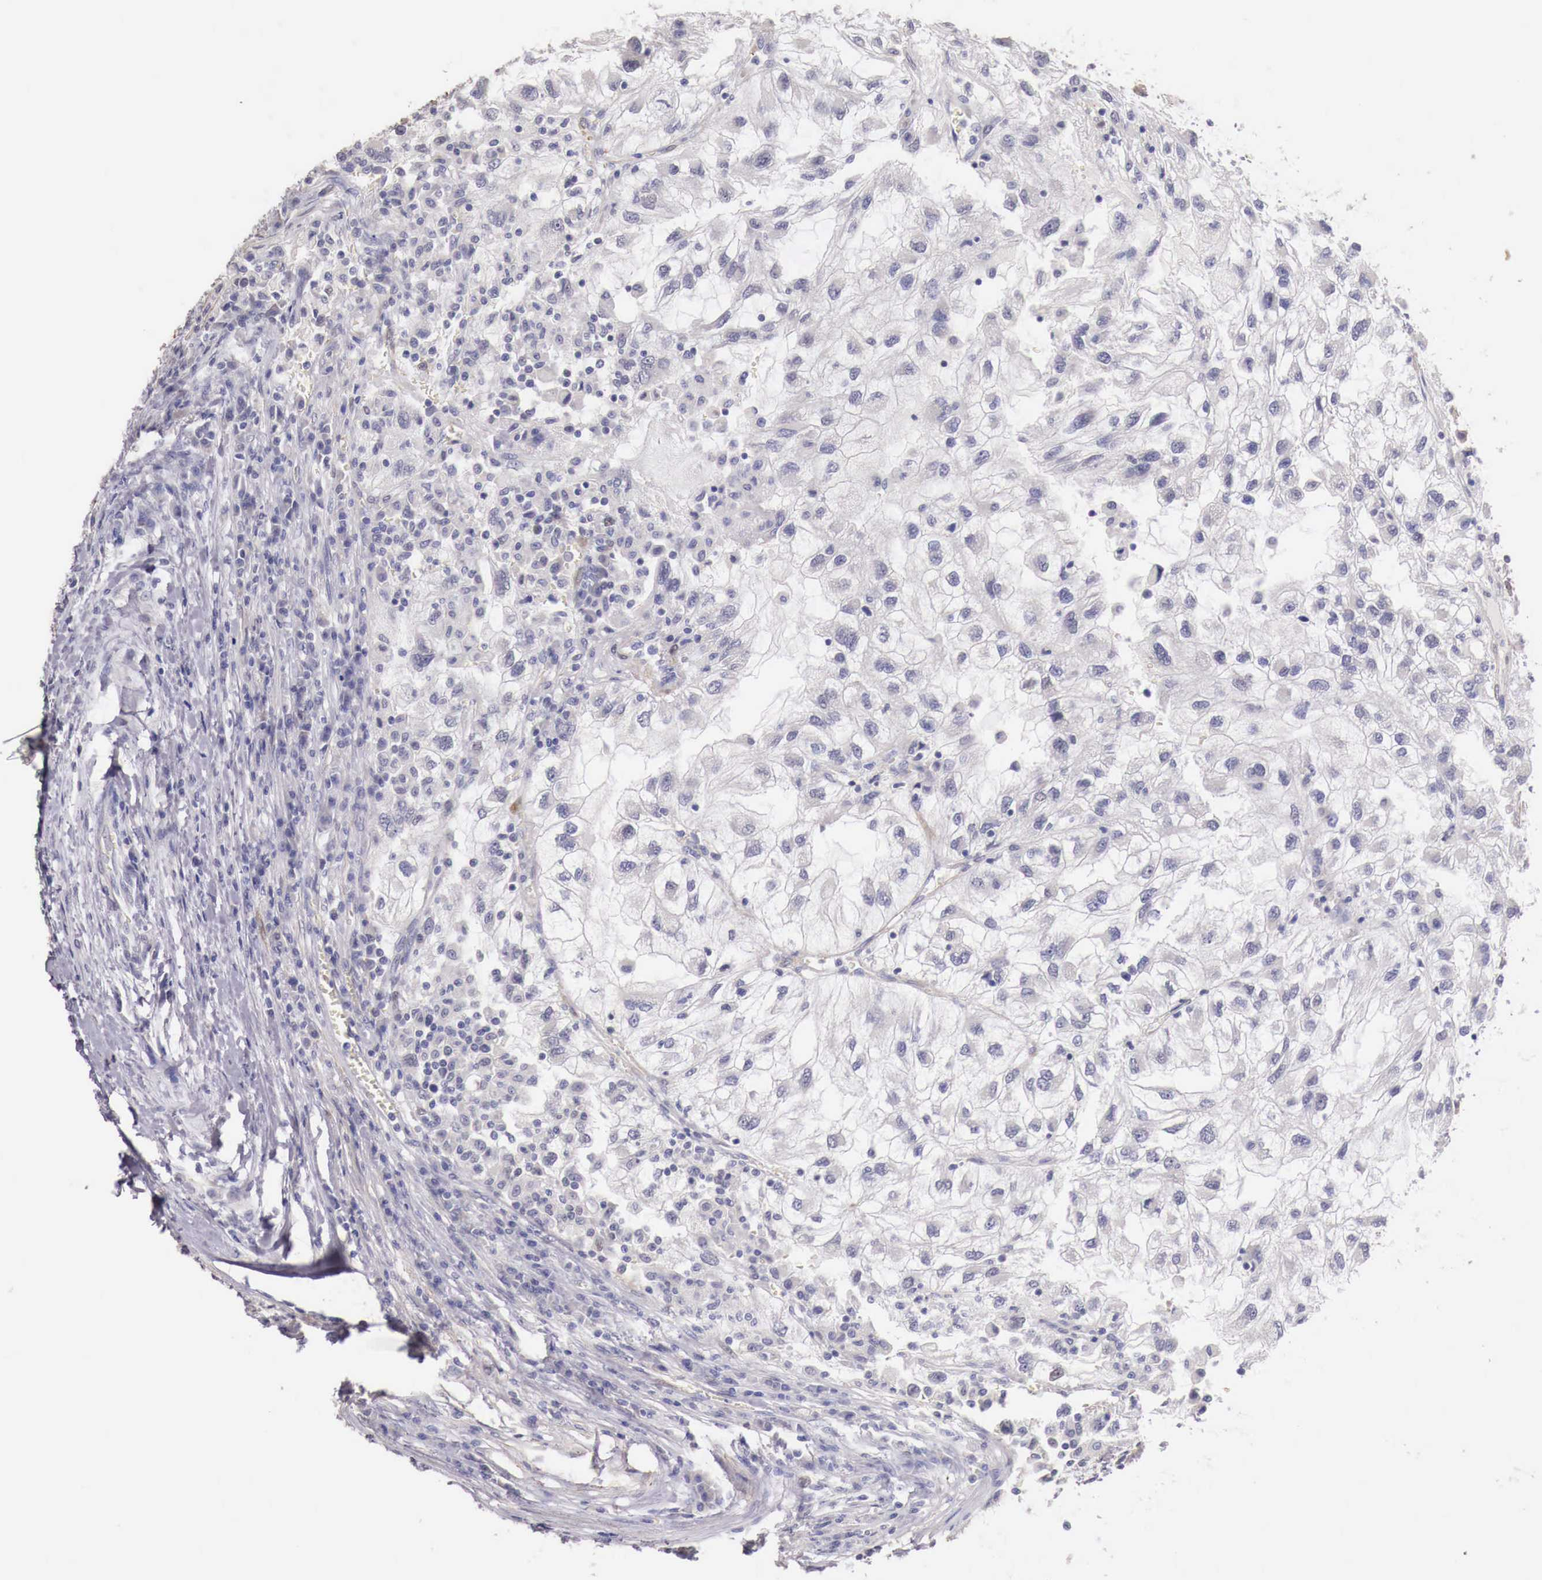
{"staining": {"intensity": "negative", "quantity": "none", "location": "none"}, "tissue": "renal cancer", "cell_type": "Tumor cells", "image_type": "cancer", "snomed": [{"axis": "morphology", "description": "Normal tissue, NOS"}, {"axis": "morphology", "description": "Adenocarcinoma, NOS"}, {"axis": "topography", "description": "Kidney"}], "caption": "Immunohistochemistry histopathology image of neoplastic tissue: renal cancer (adenocarcinoma) stained with DAB demonstrates no significant protein positivity in tumor cells.", "gene": "ENOX2", "patient": {"sex": "male", "age": 71}}